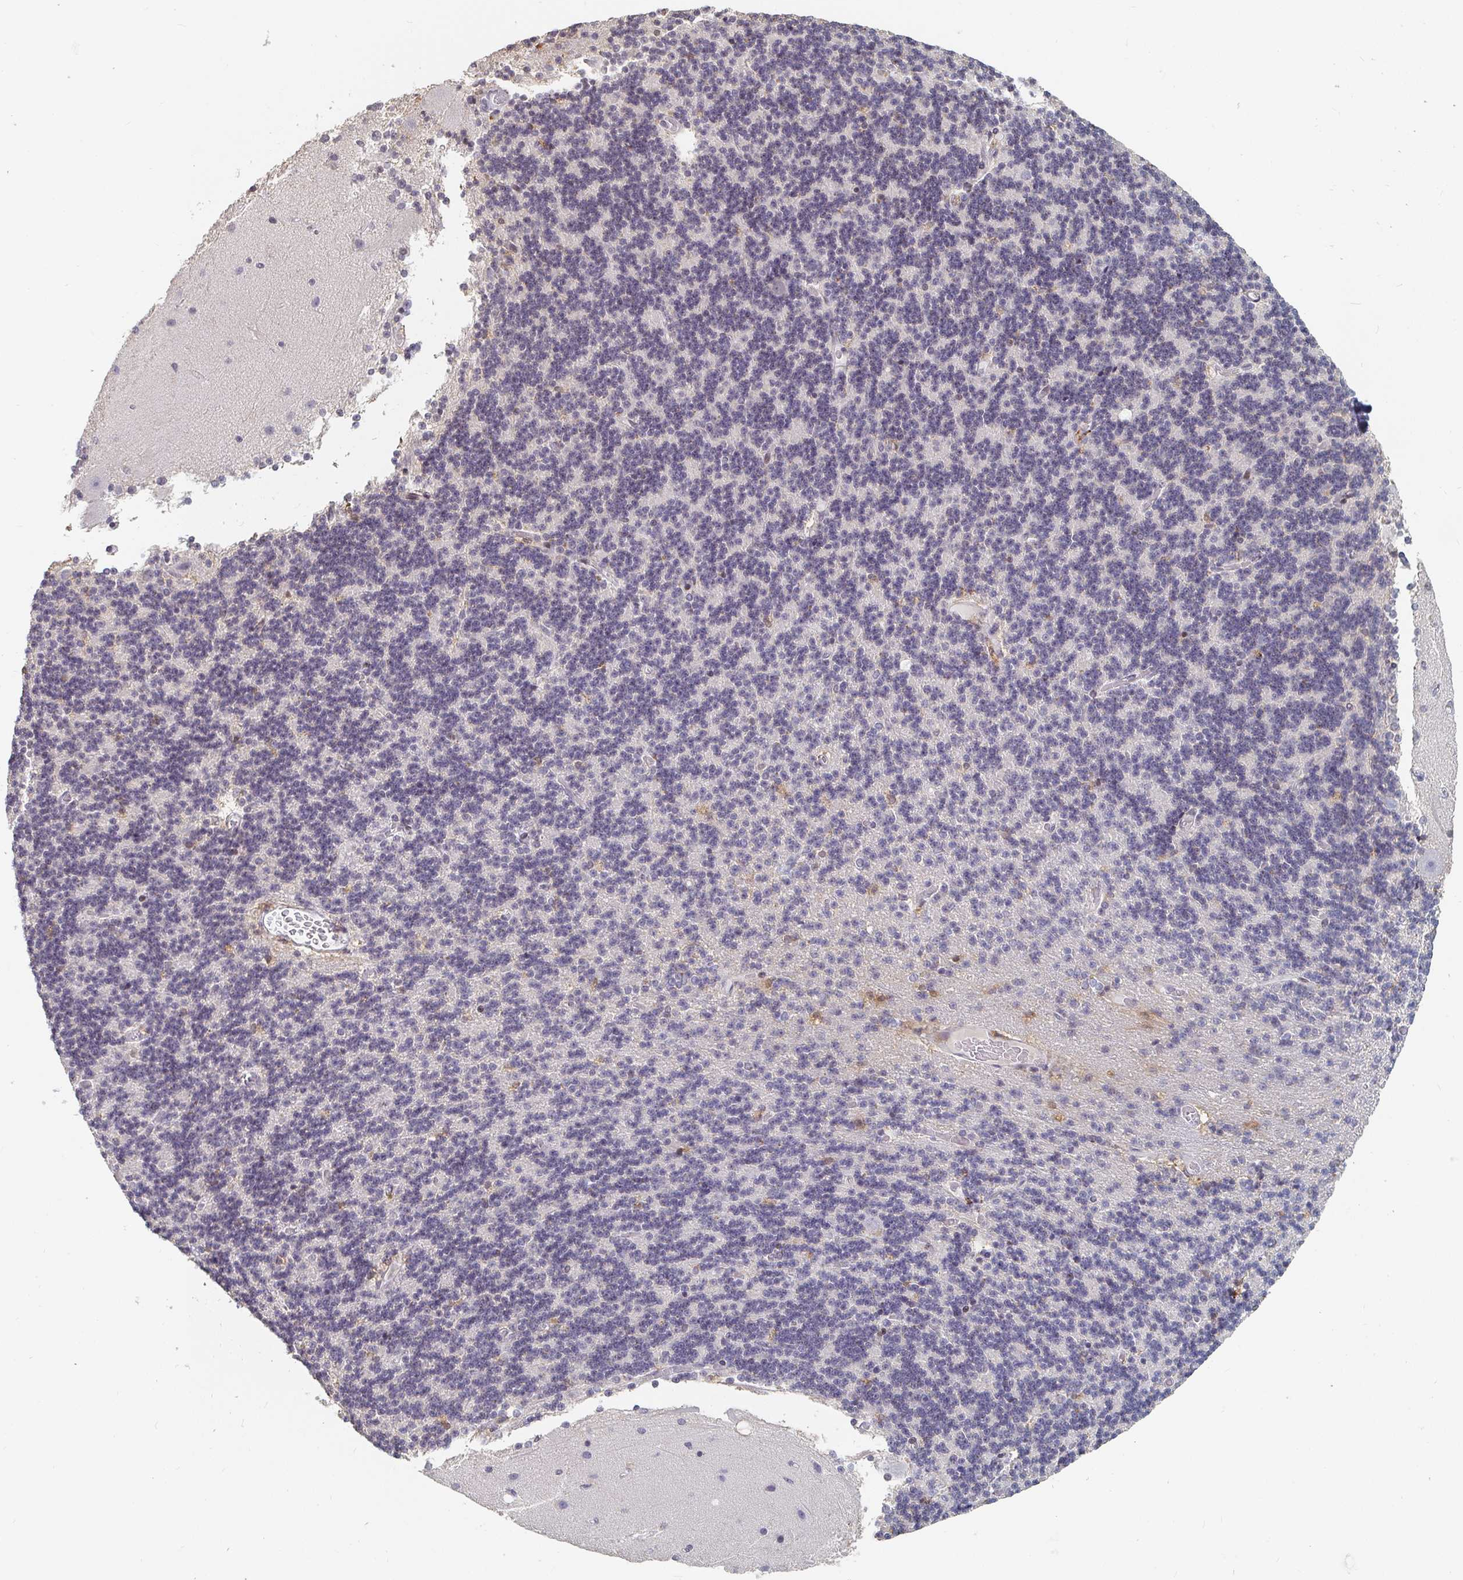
{"staining": {"intensity": "negative", "quantity": "none", "location": "none"}, "tissue": "cerebellum", "cell_type": "Cells in granular layer", "image_type": "normal", "snomed": [{"axis": "morphology", "description": "Normal tissue, NOS"}, {"axis": "topography", "description": "Cerebellum"}], "caption": "High magnification brightfield microscopy of normal cerebellum stained with DAB (3,3'-diaminobenzidine) (brown) and counterstained with hematoxylin (blue): cells in granular layer show no significant positivity.", "gene": "NME9", "patient": {"sex": "female", "age": 54}}